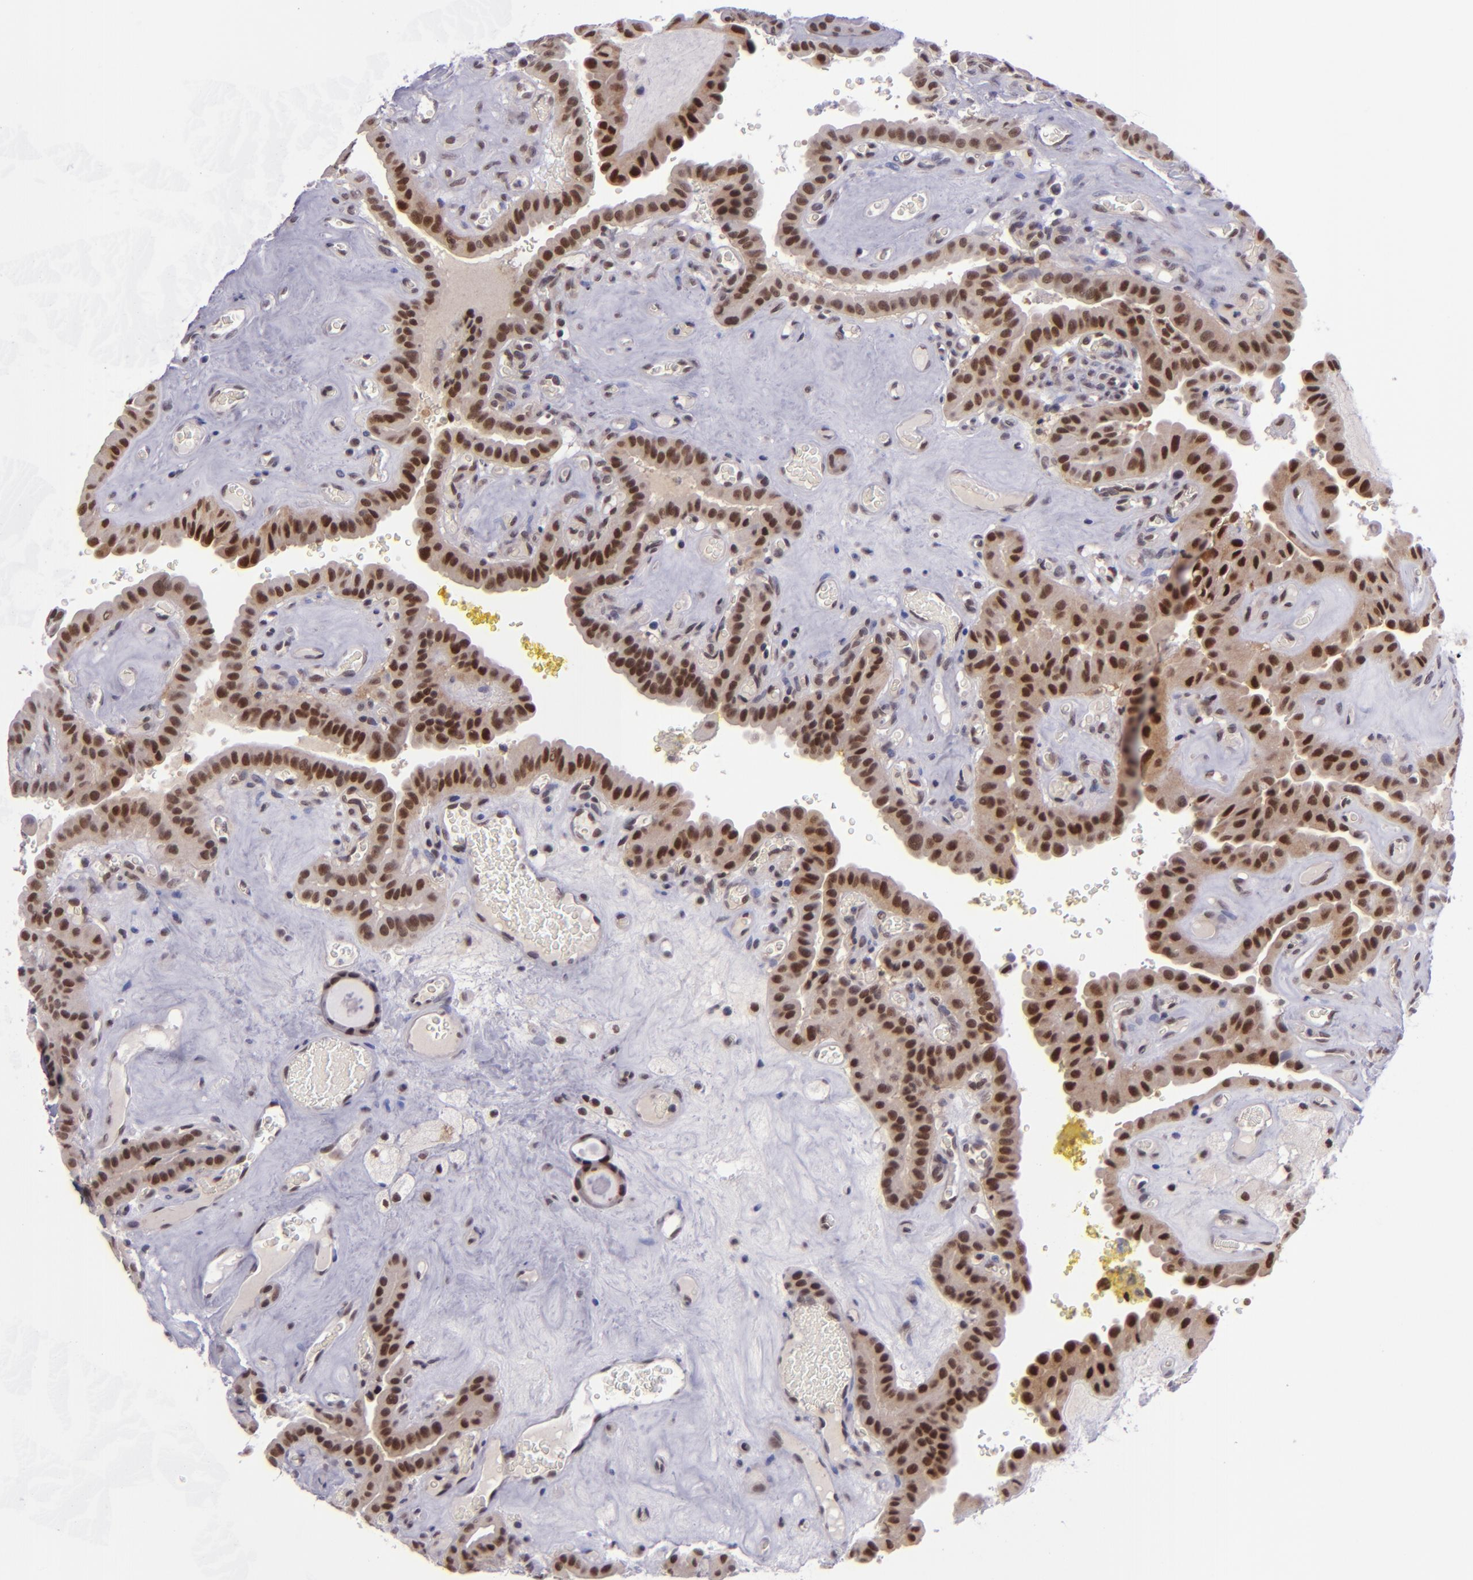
{"staining": {"intensity": "strong", "quantity": ">75%", "location": "cytoplasmic/membranous,nuclear"}, "tissue": "thyroid cancer", "cell_type": "Tumor cells", "image_type": "cancer", "snomed": [{"axis": "morphology", "description": "Papillary adenocarcinoma, NOS"}, {"axis": "topography", "description": "Thyroid gland"}], "caption": "Strong cytoplasmic/membranous and nuclear positivity is appreciated in about >75% of tumor cells in papillary adenocarcinoma (thyroid). (brown staining indicates protein expression, while blue staining denotes nuclei).", "gene": "BAG1", "patient": {"sex": "male", "age": 87}}